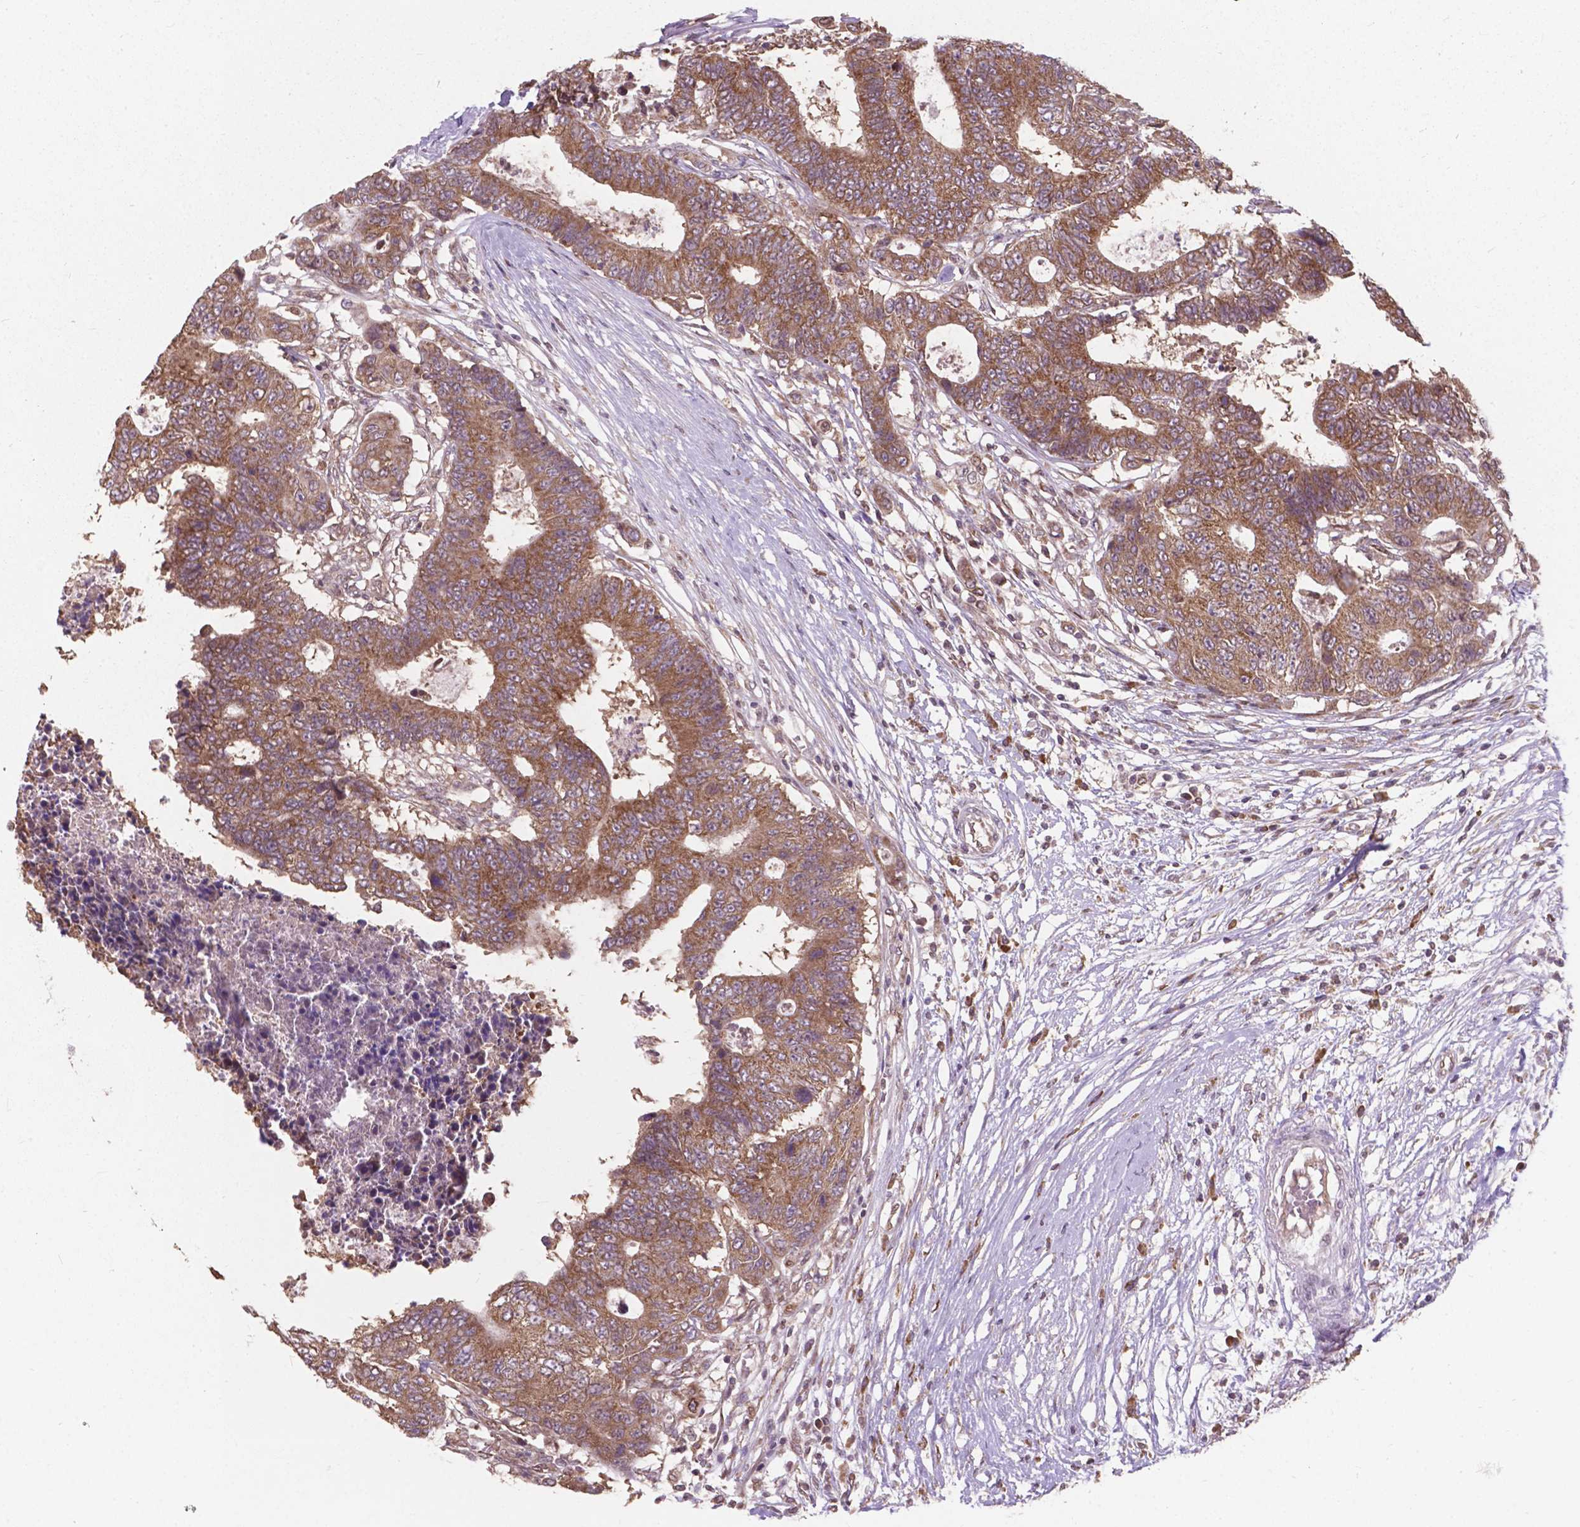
{"staining": {"intensity": "moderate", "quantity": ">75%", "location": "cytoplasmic/membranous"}, "tissue": "colorectal cancer", "cell_type": "Tumor cells", "image_type": "cancer", "snomed": [{"axis": "morphology", "description": "Adenocarcinoma, NOS"}, {"axis": "topography", "description": "Colon"}], "caption": "Immunohistochemical staining of colorectal adenocarcinoma demonstrates medium levels of moderate cytoplasmic/membranous protein expression in about >75% of tumor cells.", "gene": "MRPL33", "patient": {"sex": "female", "age": 48}}